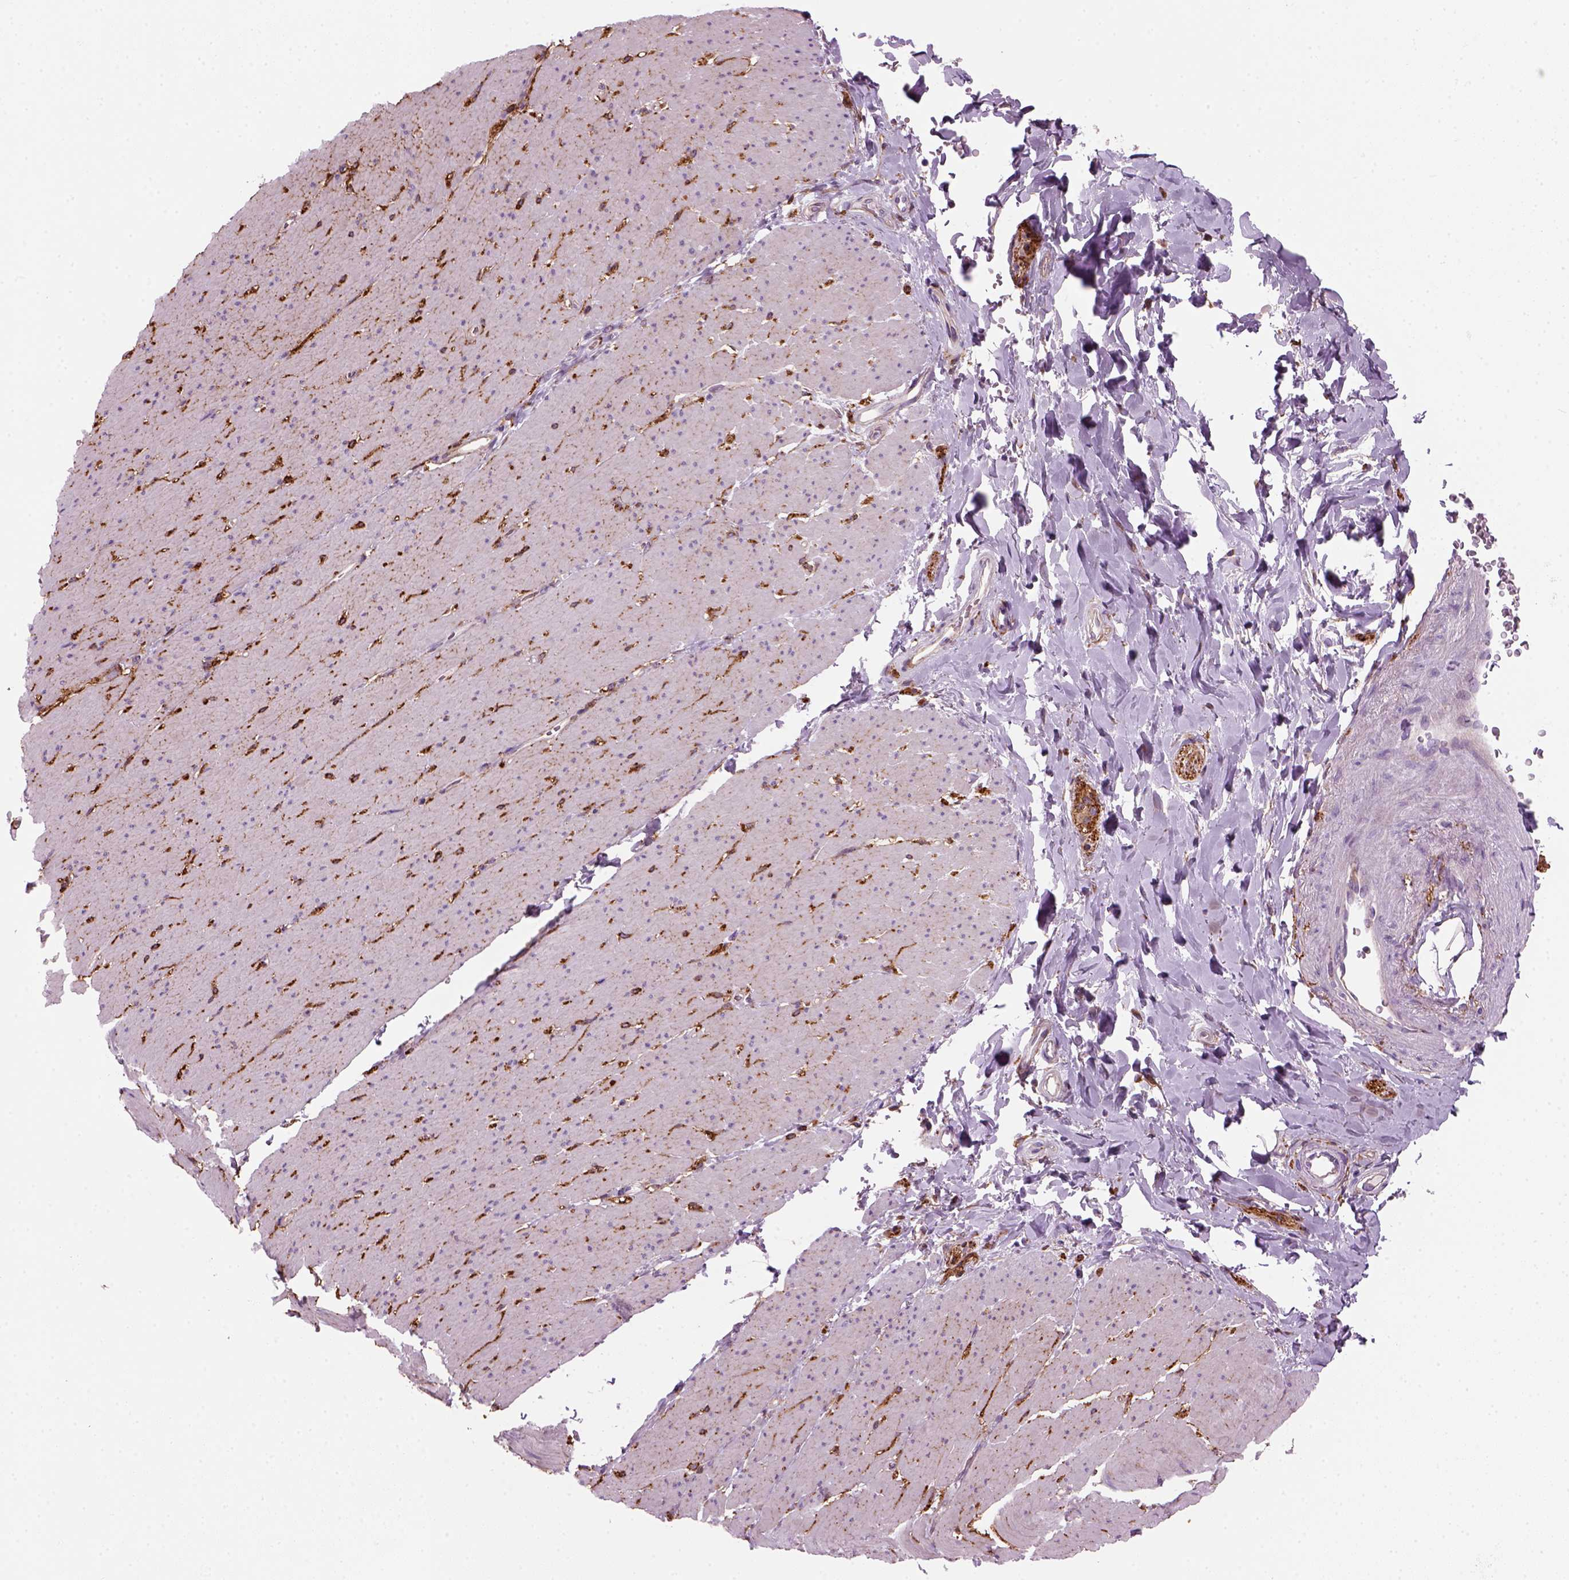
{"staining": {"intensity": "negative", "quantity": "none", "location": "none"}, "tissue": "smooth muscle", "cell_type": "Smooth muscle cells", "image_type": "normal", "snomed": [{"axis": "morphology", "description": "Normal tissue, NOS"}, {"axis": "topography", "description": "Smooth muscle"}, {"axis": "topography", "description": "Rectum"}], "caption": "Smooth muscle stained for a protein using IHC shows no expression smooth muscle cells.", "gene": "MARCKS", "patient": {"sex": "male", "age": 53}}